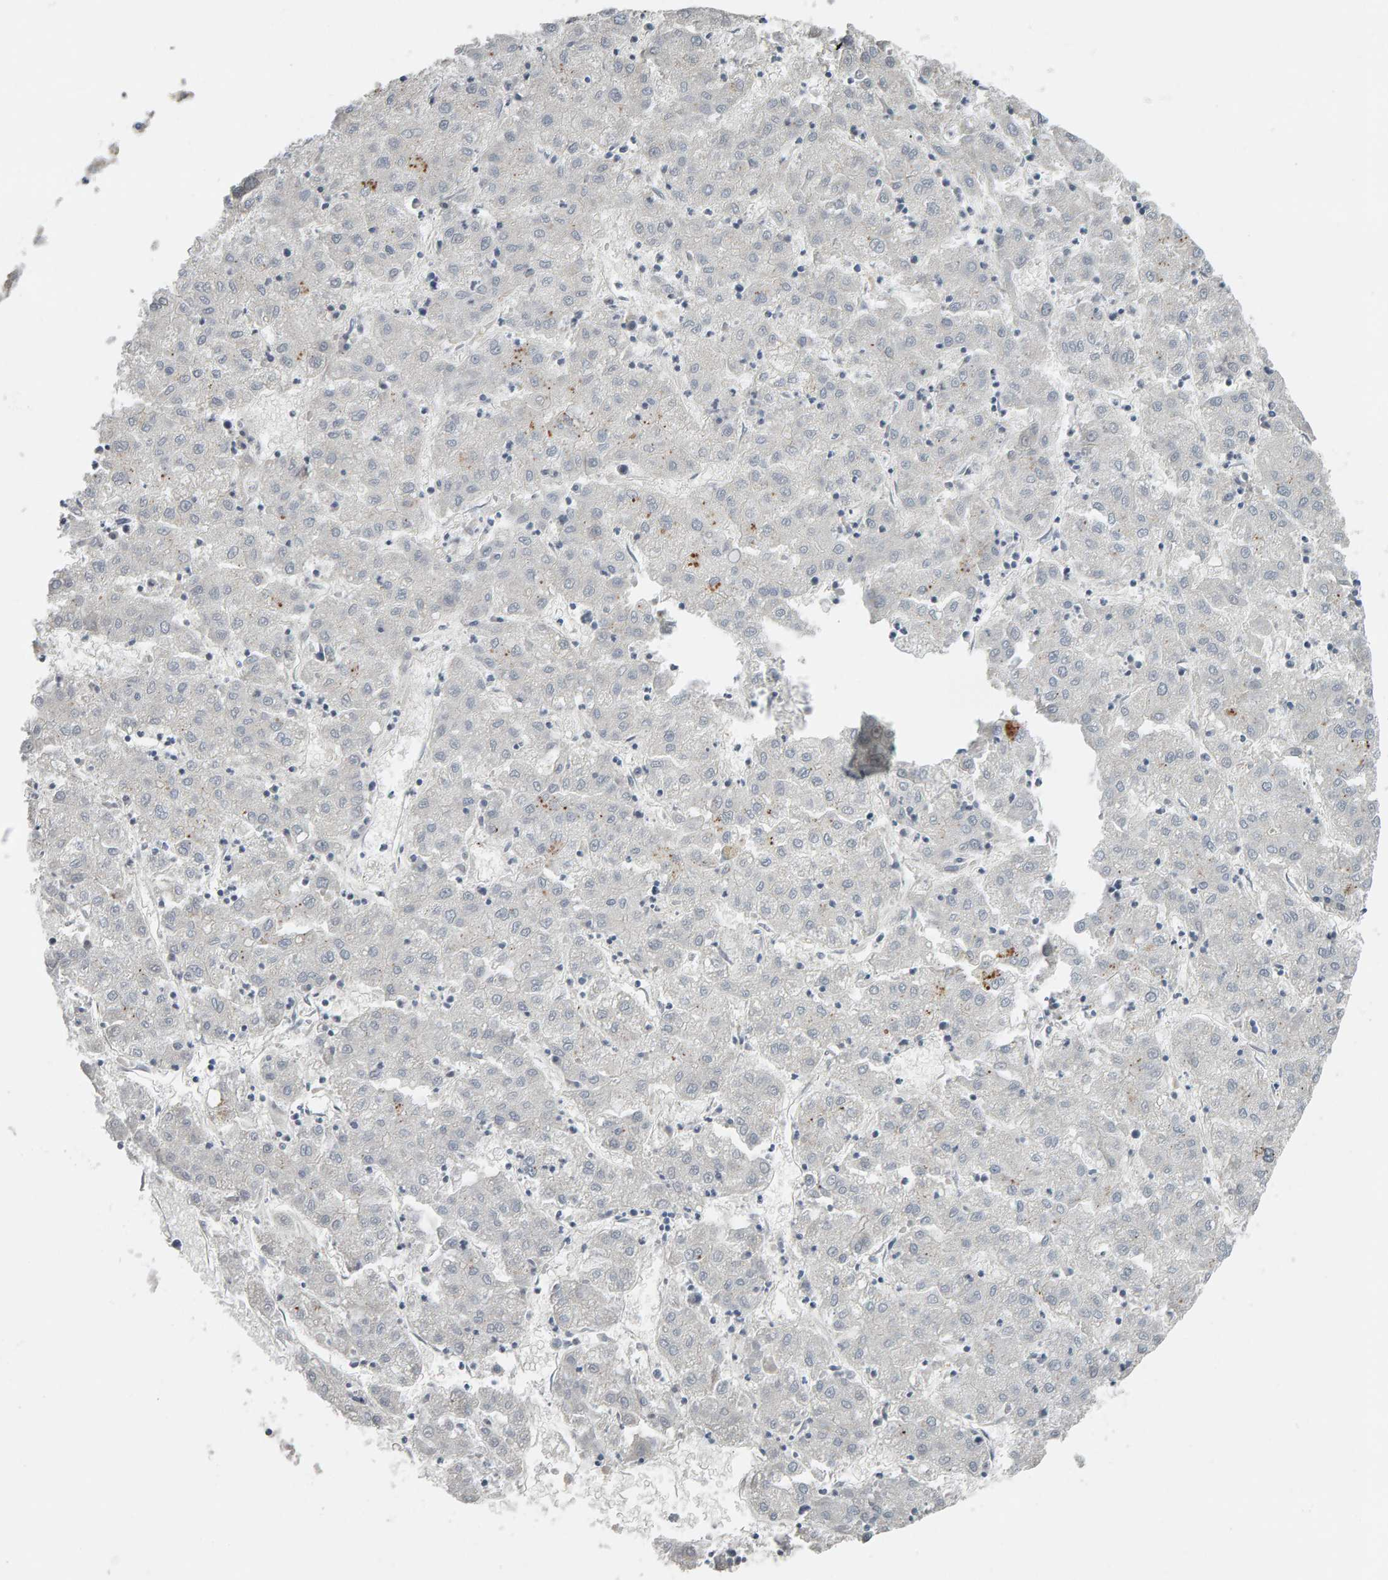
{"staining": {"intensity": "negative", "quantity": "none", "location": "none"}, "tissue": "liver cancer", "cell_type": "Tumor cells", "image_type": "cancer", "snomed": [{"axis": "morphology", "description": "Carcinoma, Hepatocellular, NOS"}, {"axis": "topography", "description": "Liver"}], "caption": "A photomicrograph of human liver cancer is negative for staining in tumor cells.", "gene": "IPPK", "patient": {"sex": "male", "age": 72}}